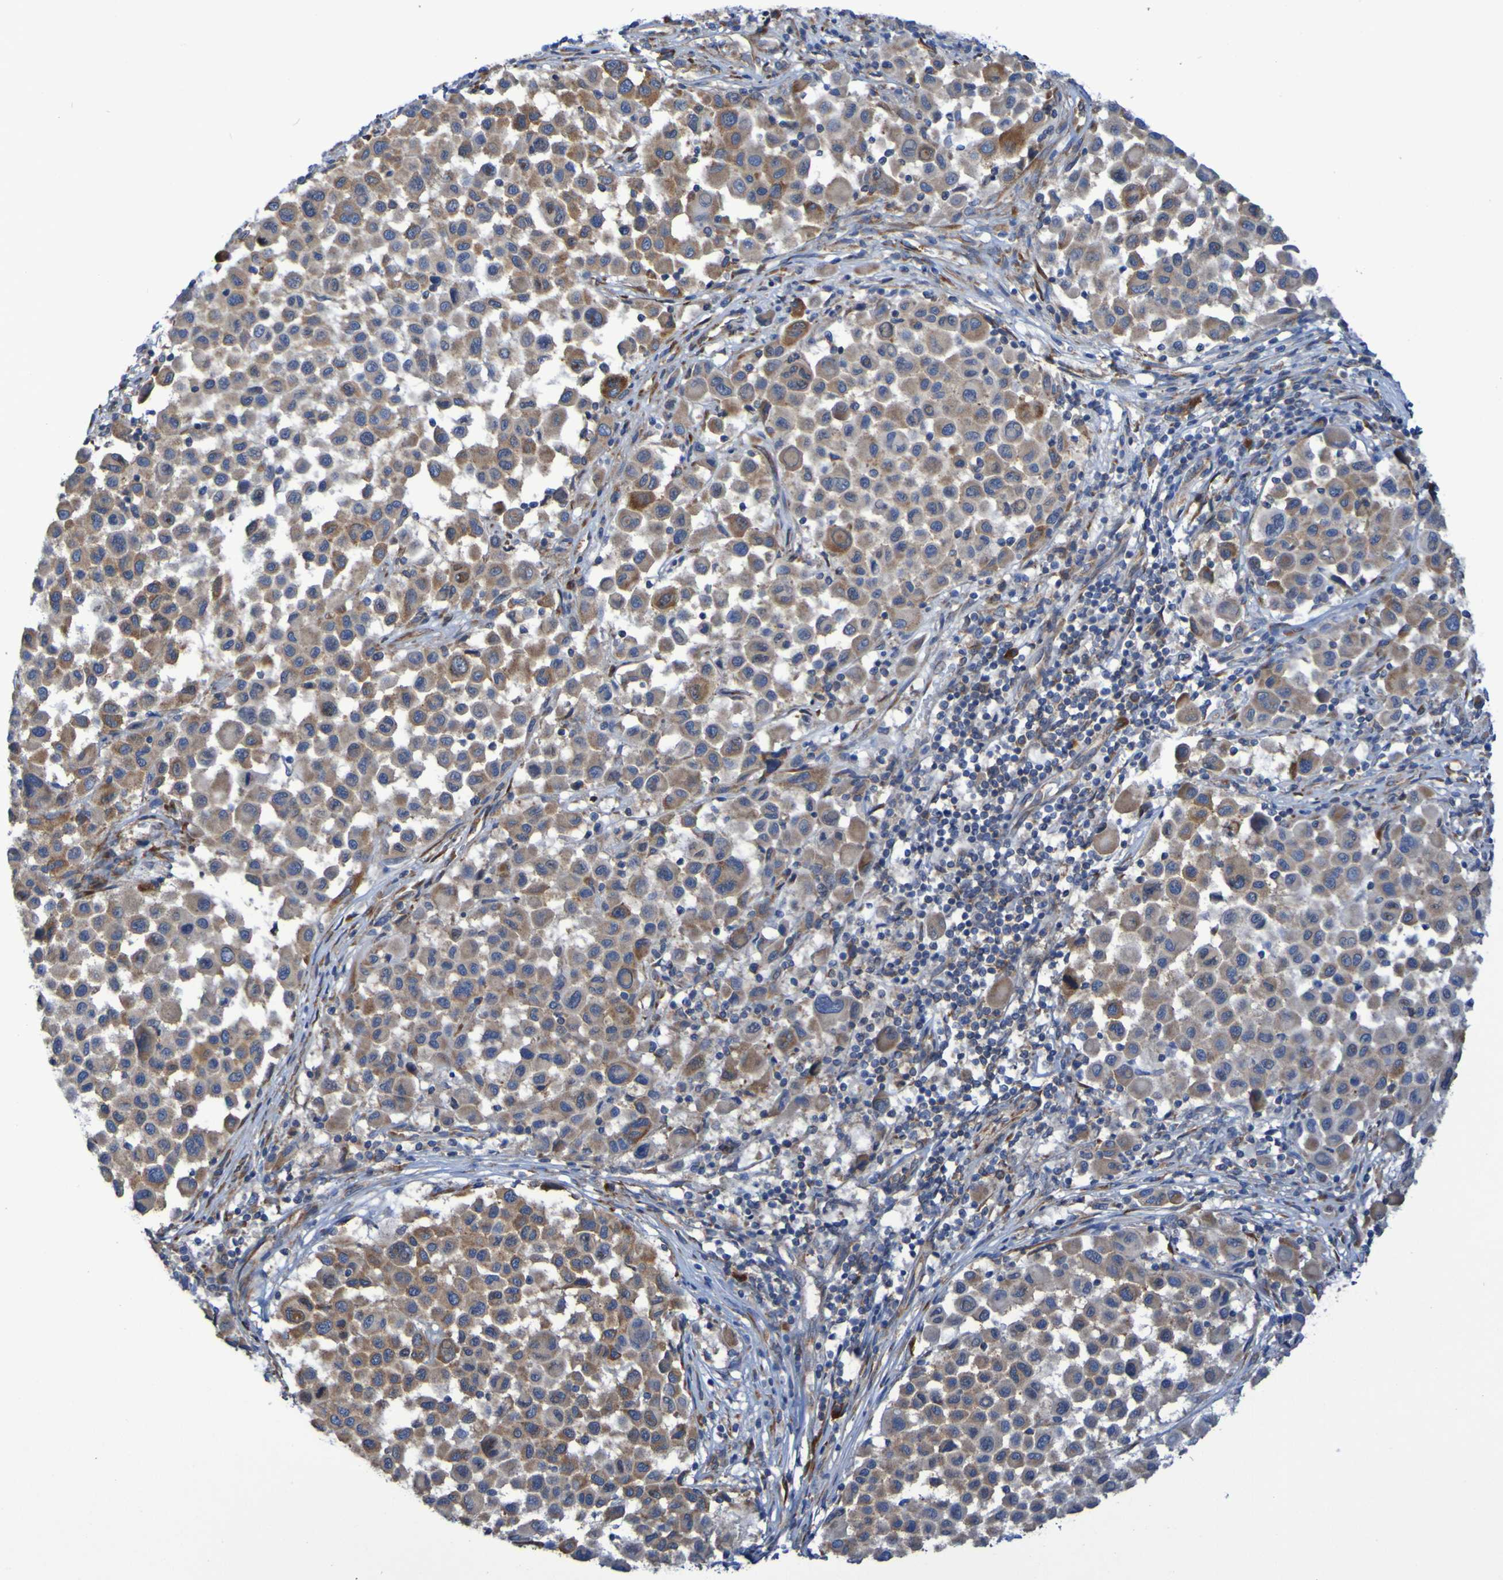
{"staining": {"intensity": "weak", "quantity": ">75%", "location": "cytoplasmic/membranous"}, "tissue": "melanoma", "cell_type": "Tumor cells", "image_type": "cancer", "snomed": [{"axis": "morphology", "description": "Malignant melanoma, Metastatic site"}, {"axis": "topography", "description": "Lymph node"}], "caption": "The immunohistochemical stain labels weak cytoplasmic/membranous positivity in tumor cells of malignant melanoma (metastatic site) tissue.", "gene": "FKBP3", "patient": {"sex": "male", "age": 61}}